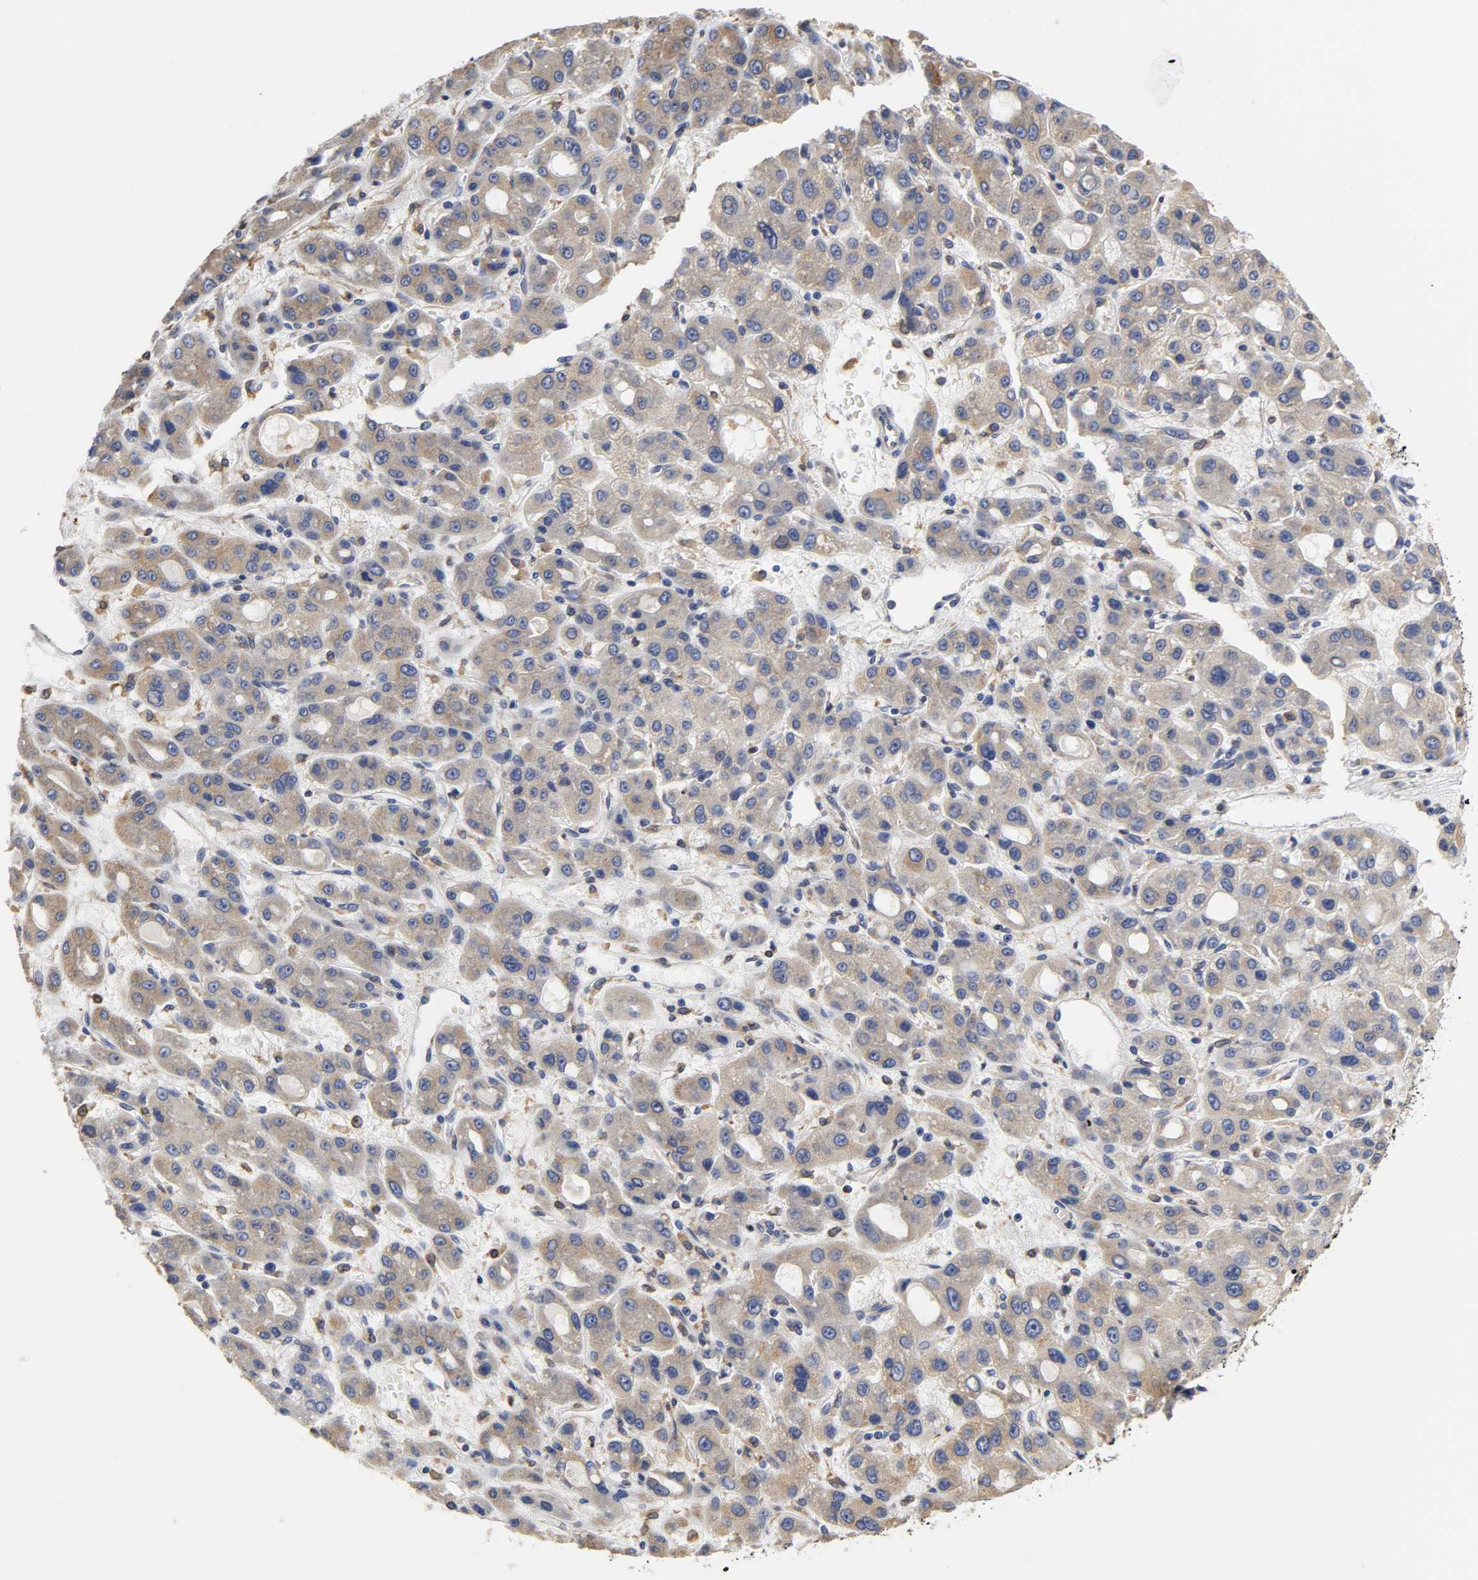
{"staining": {"intensity": "weak", "quantity": ">75%", "location": "cytoplasmic/membranous"}, "tissue": "liver cancer", "cell_type": "Tumor cells", "image_type": "cancer", "snomed": [{"axis": "morphology", "description": "Carcinoma, Hepatocellular, NOS"}, {"axis": "topography", "description": "Liver"}], "caption": "Immunohistochemistry (IHC) (DAB) staining of liver cancer shows weak cytoplasmic/membranous protein positivity in approximately >75% of tumor cells.", "gene": "HCK", "patient": {"sex": "male", "age": 55}}